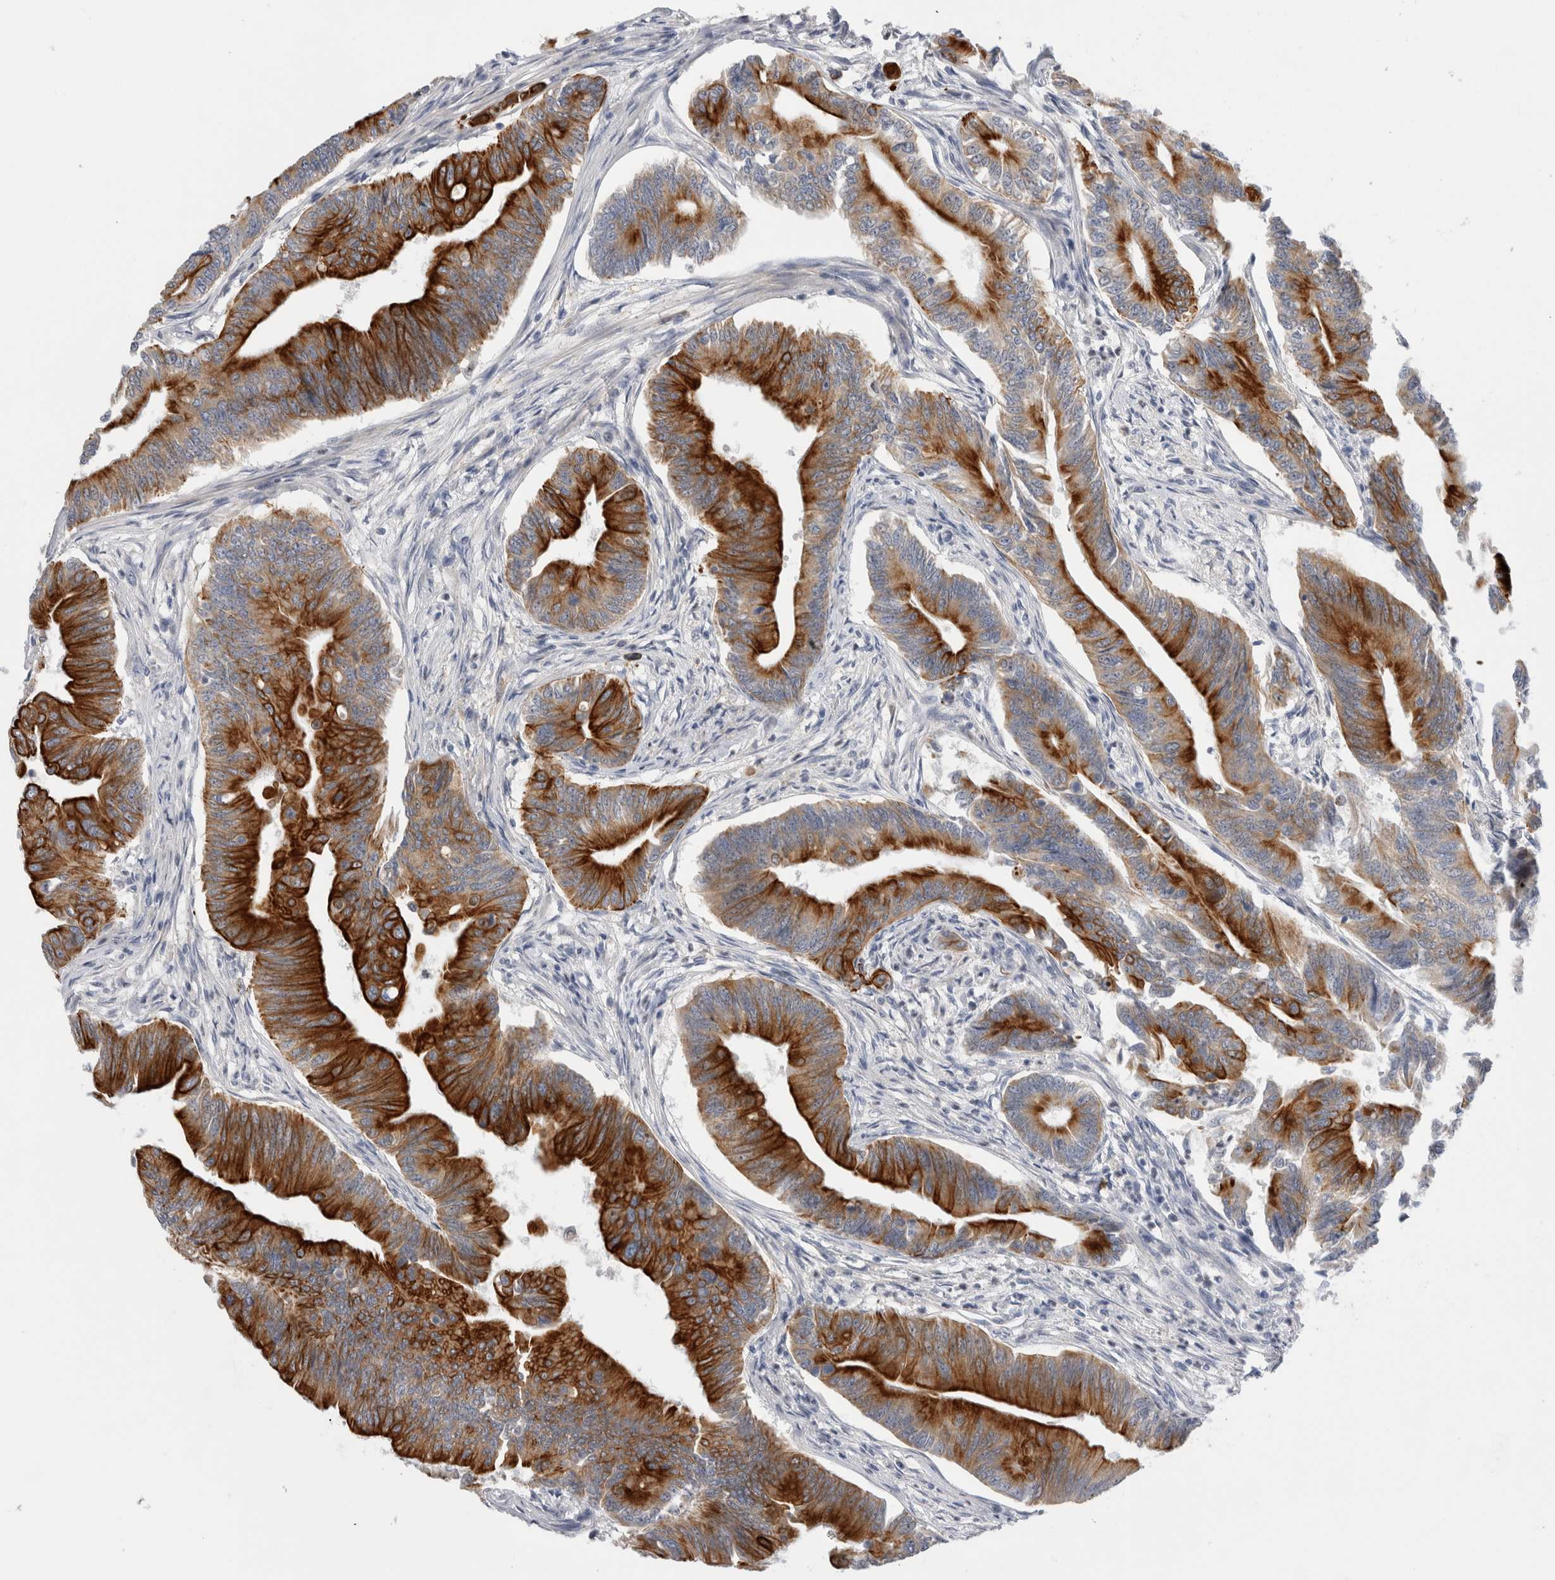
{"staining": {"intensity": "strong", "quantity": ">75%", "location": "cytoplasmic/membranous"}, "tissue": "colorectal cancer", "cell_type": "Tumor cells", "image_type": "cancer", "snomed": [{"axis": "morphology", "description": "Adenoma, NOS"}, {"axis": "morphology", "description": "Adenocarcinoma, NOS"}, {"axis": "topography", "description": "Colon"}], "caption": "Immunohistochemical staining of human adenocarcinoma (colorectal) demonstrates high levels of strong cytoplasmic/membranous positivity in about >75% of tumor cells.", "gene": "SLC20A2", "patient": {"sex": "male", "age": 79}}